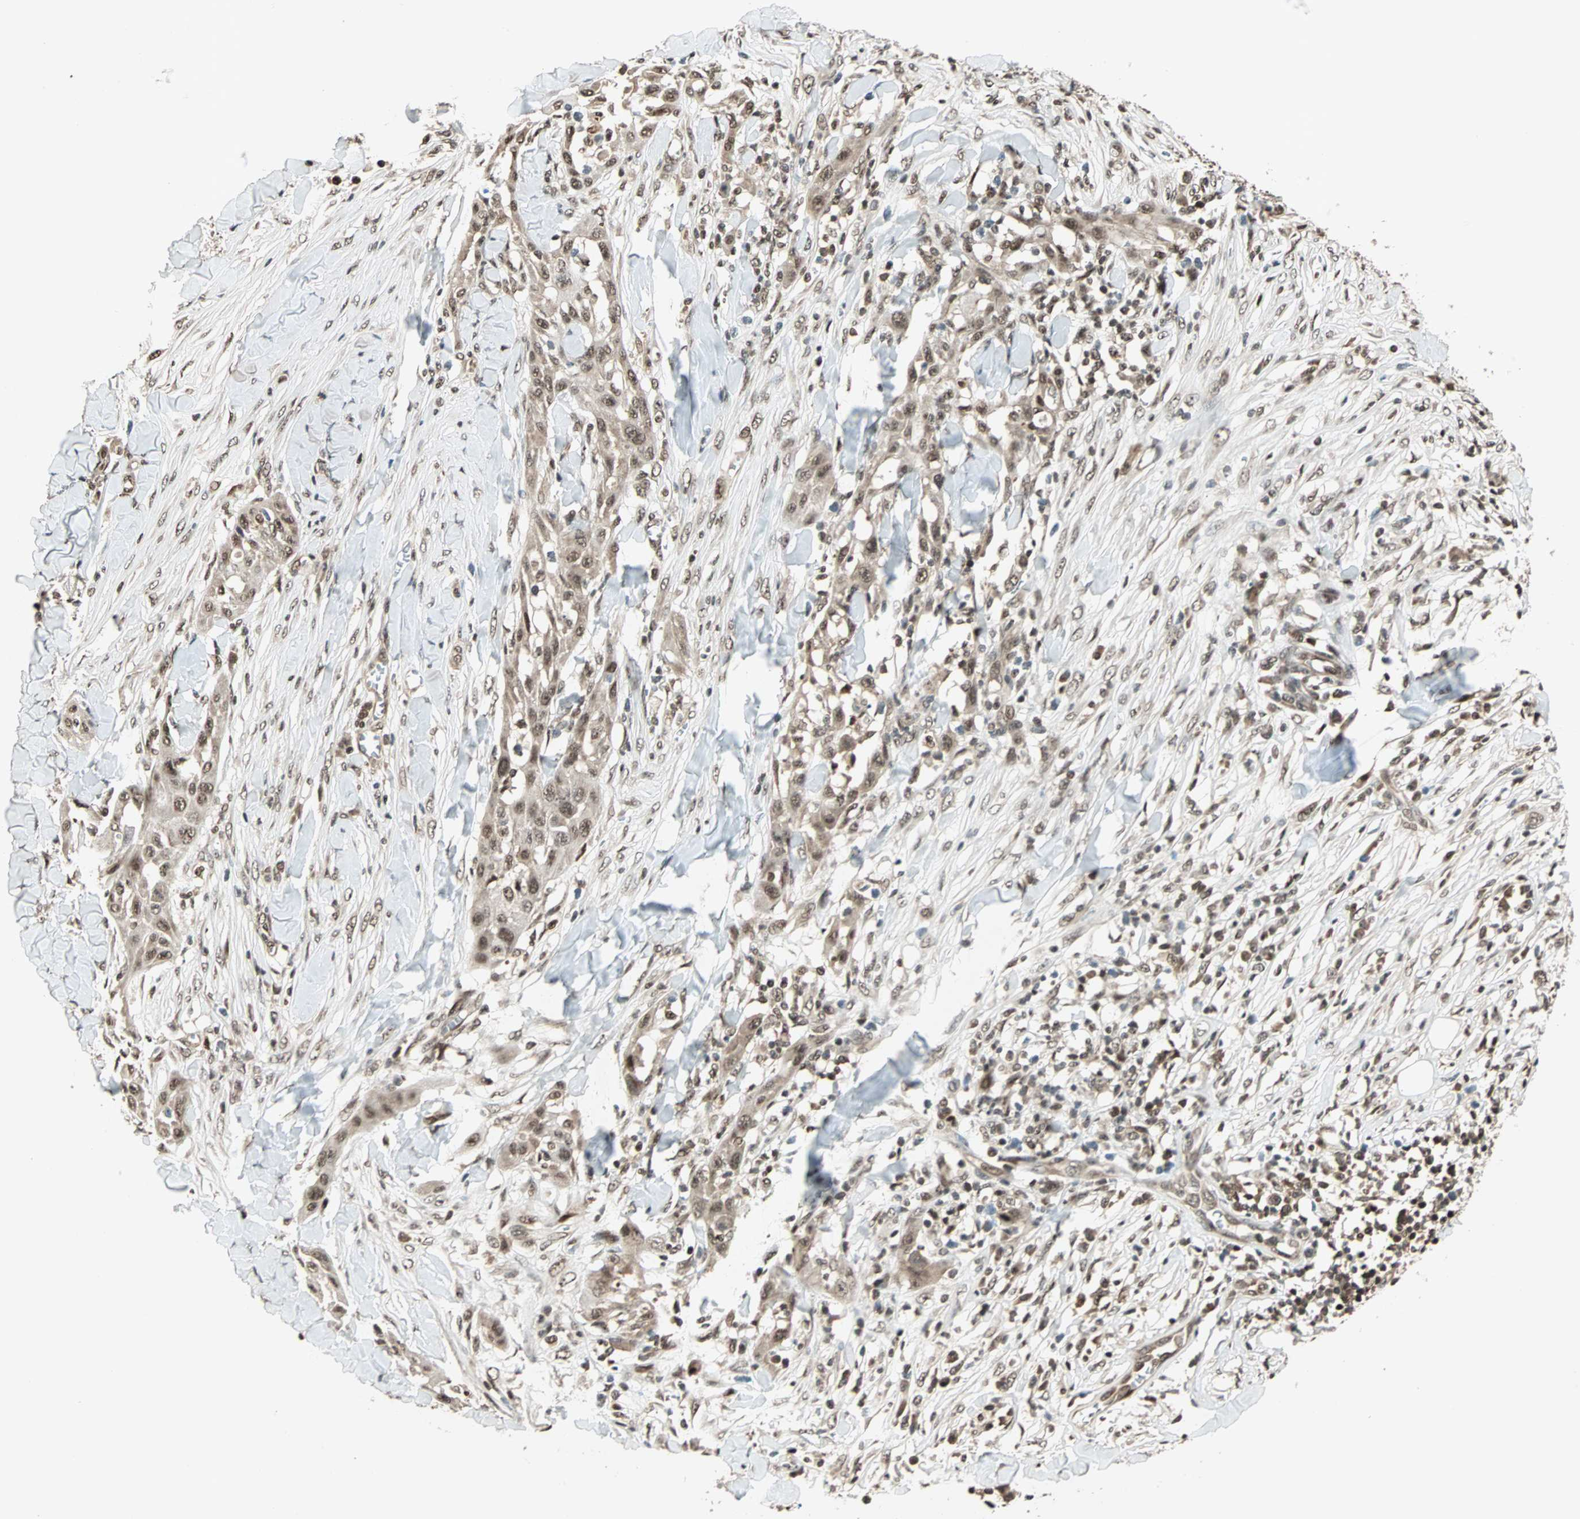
{"staining": {"intensity": "moderate", "quantity": ">75%", "location": "cytoplasmic/membranous,nuclear"}, "tissue": "skin cancer", "cell_type": "Tumor cells", "image_type": "cancer", "snomed": [{"axis": "morphology", "description": "Squamous cell carcinoma, NOS"}, {"axis": "topography", "description": "Skin"}], "caption": "Protein expression analysis of skin squamous cell carcinoma displays moderate cytoplasmic/membranous and nuclear positivity in about >75% of tumor cells.", "gene": "ZNF44", "patient": {"sex": "male", "age": 24}}